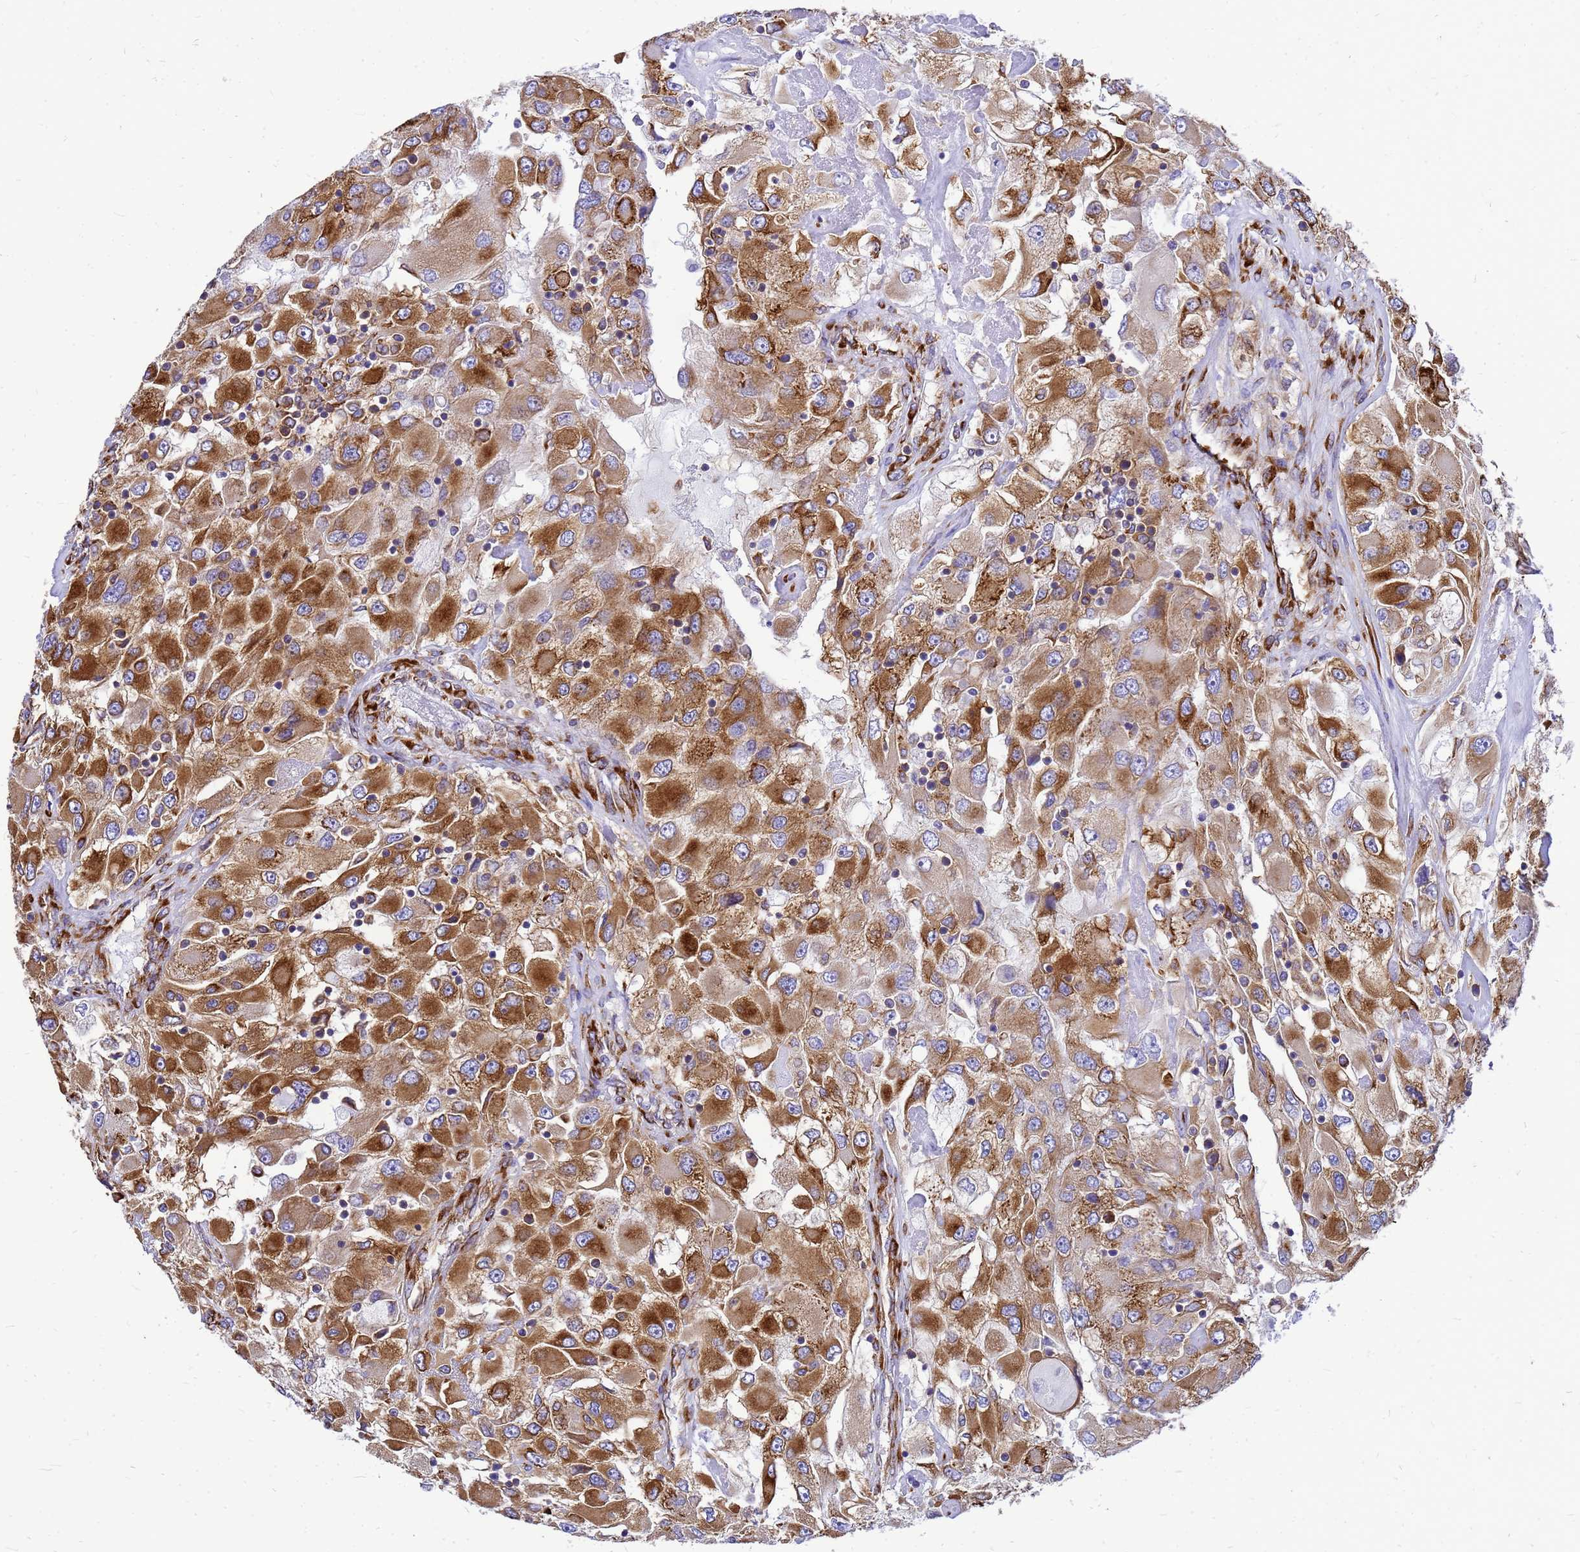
{"staining": {"intensity": "strong", "quantity": ">75%", "location": "cytoplasmic/membranous"}, "tissue": "renal cancer", "cell_type": "Tumor cells", "image_type": "cancer", "snomed": [{"axis": "morphology", "description": "Adenocarcinoma, NOS"}, {"axis": "topography", "description": "Kidney"}], "caption": "Renal adenocarcinoma tissue shows strong cytoplasmic/membranous positivity in approximately >75% of tumor cells", "gene": "EEF1D", "patient": {"sex": "female", "age": 52}}